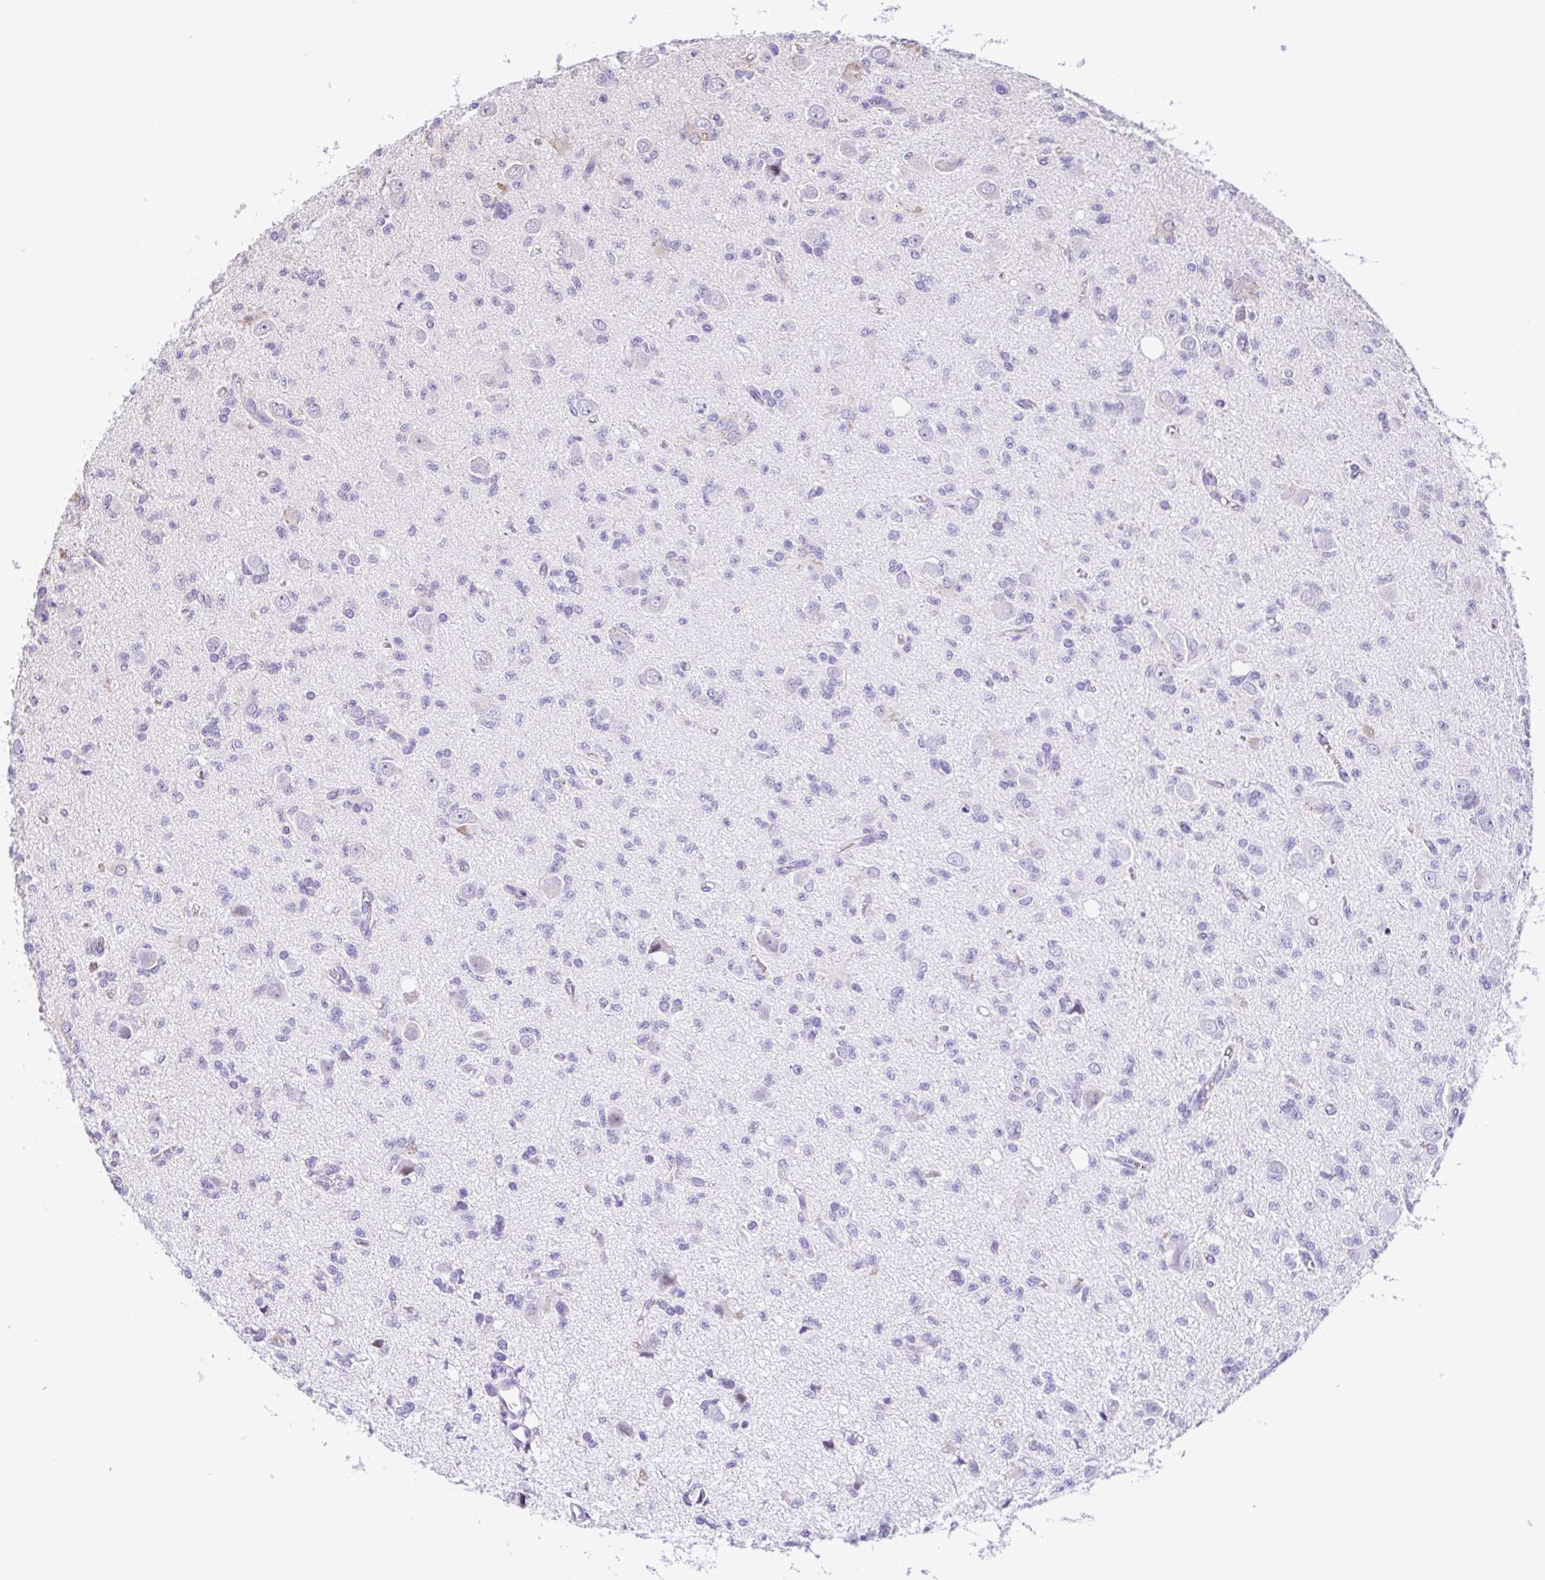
{"staining": {"intensity": "negative", "quantity": "none", "location": "none"}, "tissue": "glioma", "cell_type": "Tumor cells", "image_type": "cancer", "snomed": [{"axis": "morphology", "description": "Glioma, malignant, Low grade"}, {"axis": "topography", "description": "Brain"}], "caption": "An image of glioma stained for a protein demonstrates no brown staining in tumor cells.", "gene": "TGM3", "patient": {"sex": "male", "age": 64}}